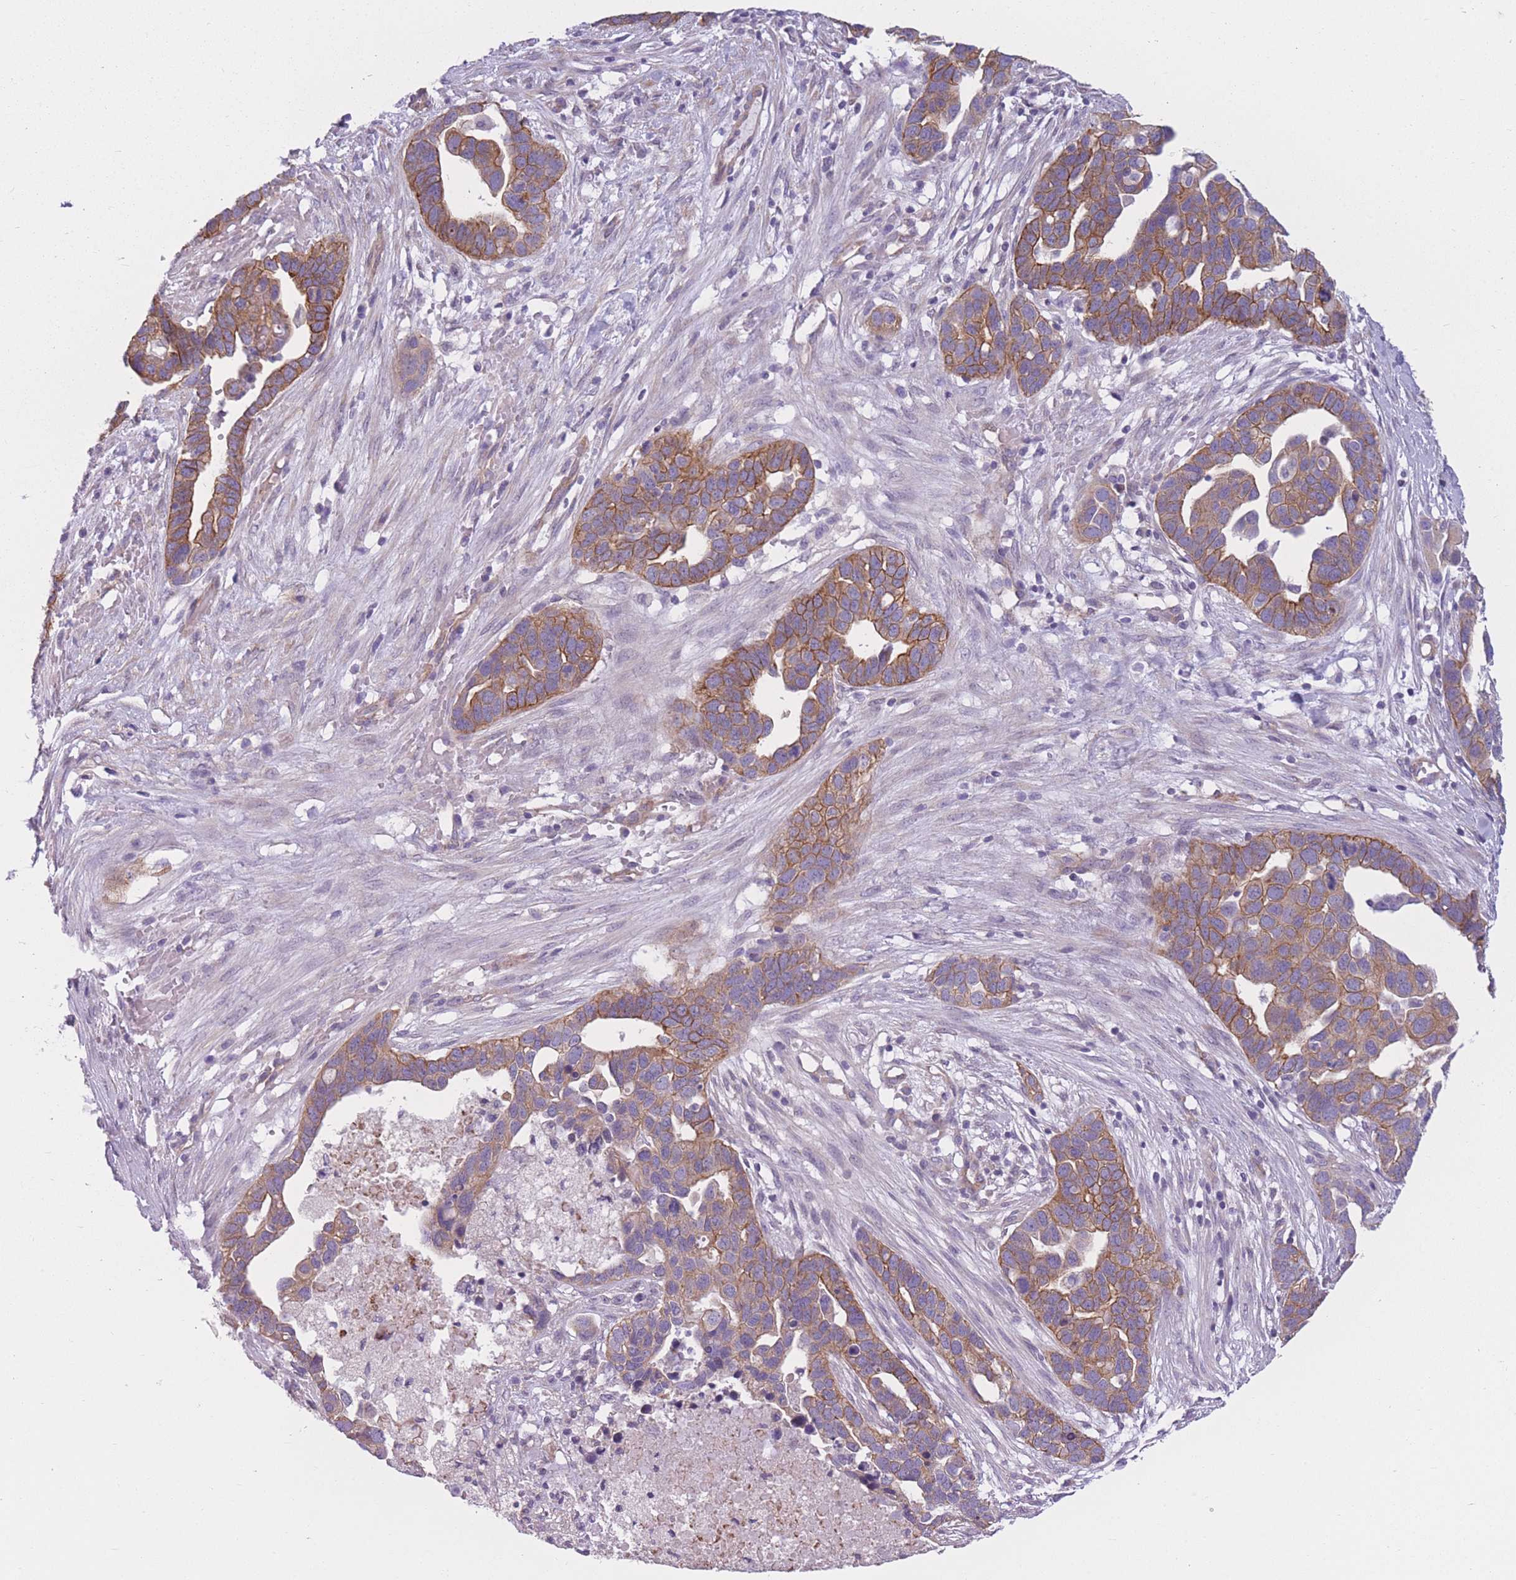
{"staining": {"intensity": "moderate", "quantity": ">75%", "location": "cytoplasmic/membranous"}, "tissue": "ovarian cancer", "cell_type": "Tumor cells", "image_type": "cancer", "snomed": [{"axis": "morphology", "description": "Cystadenocarcinoma, serous, NOS"}, {"axis": "topography", "description": "Ovary"}], "caption": "Immunohistochemistry (IHC) micrograph of ovarian cancer stained for a protein (brown), which displays medium levels of moderate cytoplasmic/membranous staining in approximately >75% of tumor cells.", "gene": "SERPINB3", "patient": {"sex": "female", "age": 54}}